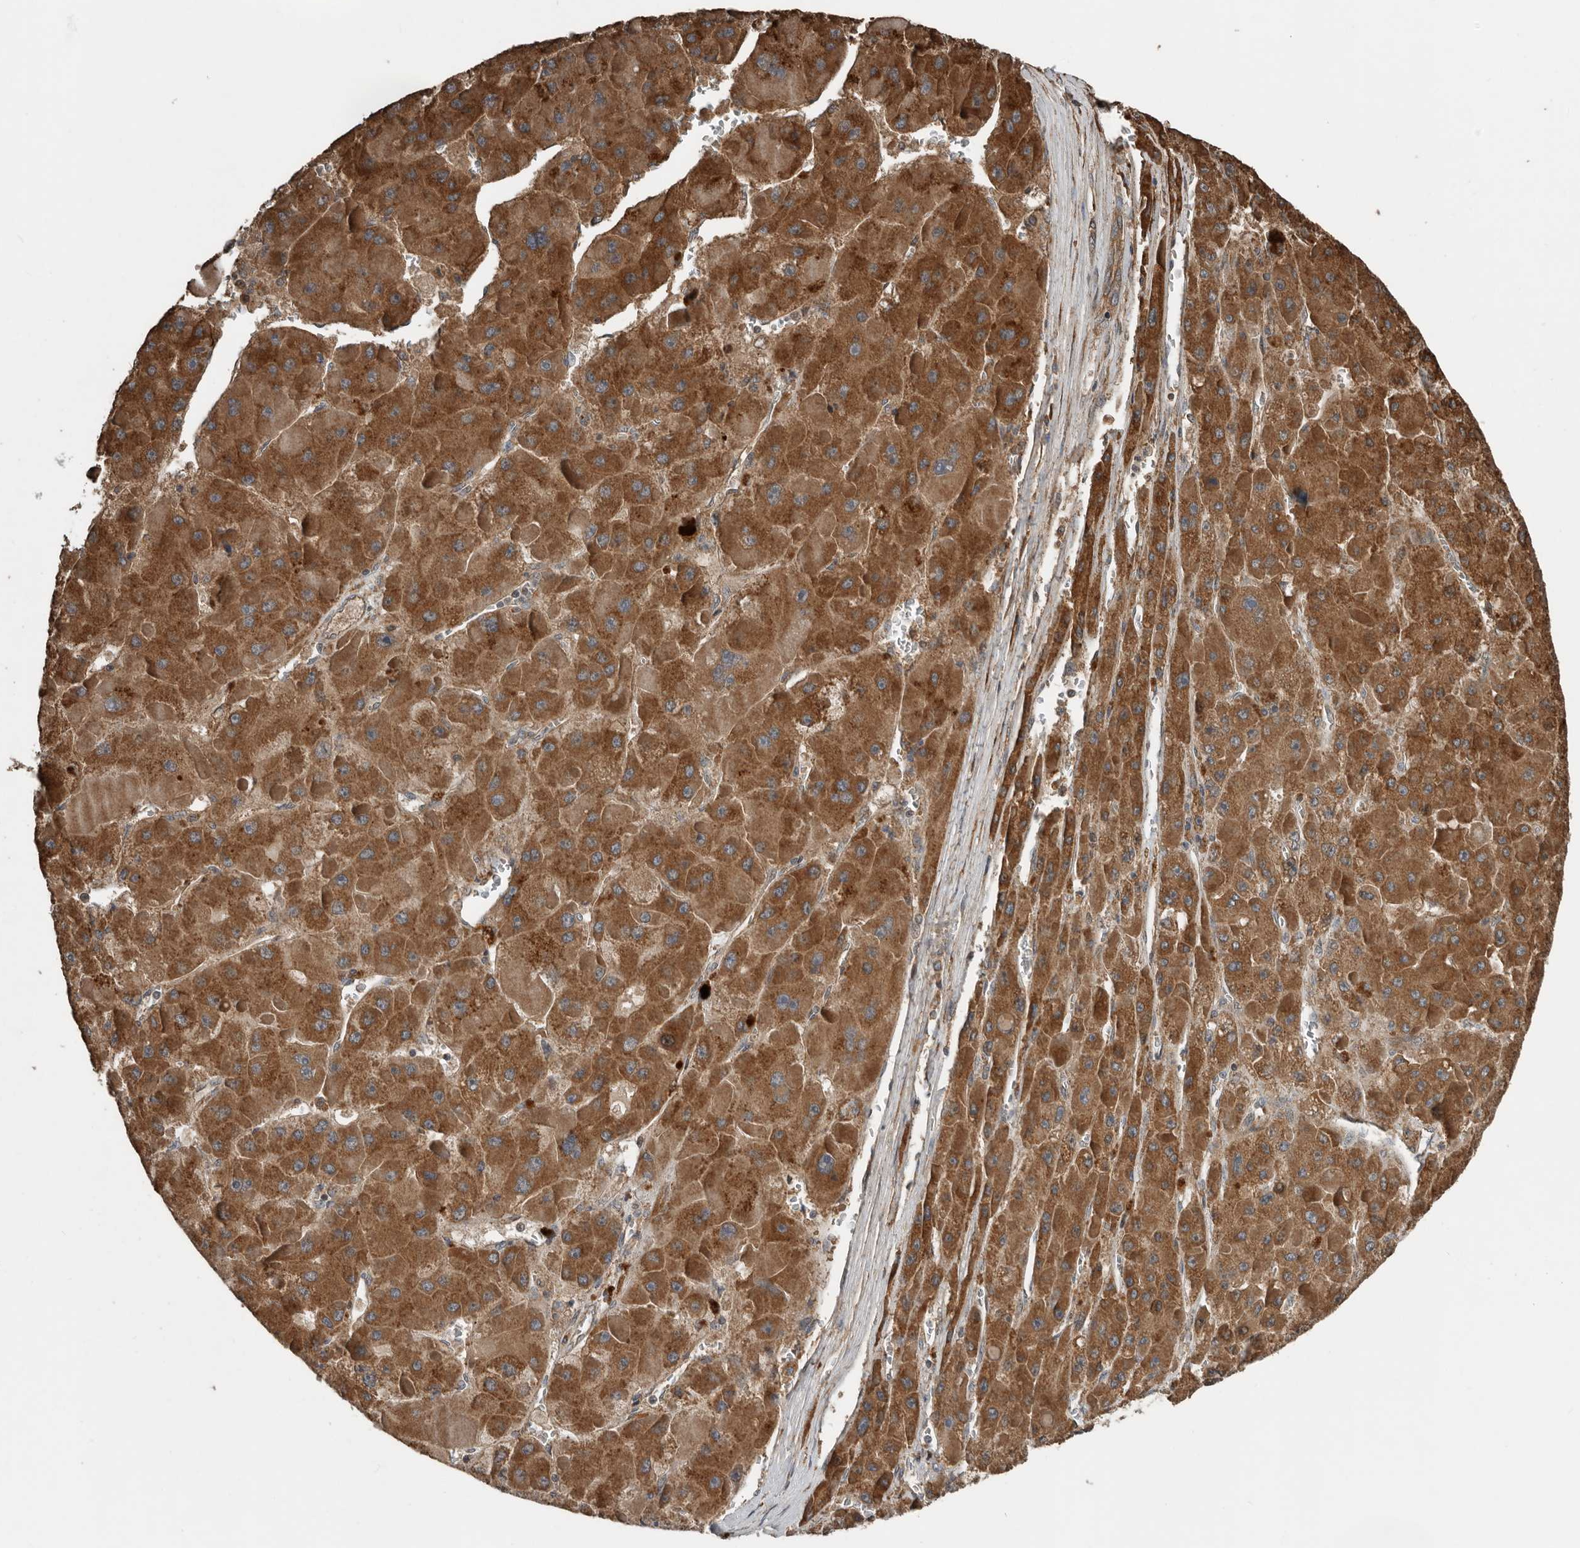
{"staining": {"intensity": "strong", "quantity": ">75%", "location": "cytoplasmic/membranous"}, "tissue": "liver cancer", "cell_type": "Tumor cells", "image_type": "cancer", "snomed": [{"axis": "morphology", "description": "Carcinoma, Hepatocellular, NOS"}, {"axis": "topography", "description": "Liver"}], "caption": "The photomicrograph reveals a brown stain indicating the presence of a protein in the cytoplasmic/membranous of tumor cells in hepatocellular carcinoma (liver).", "gene": "RNF207", "patient": {"sex": "female", "age": 73}}